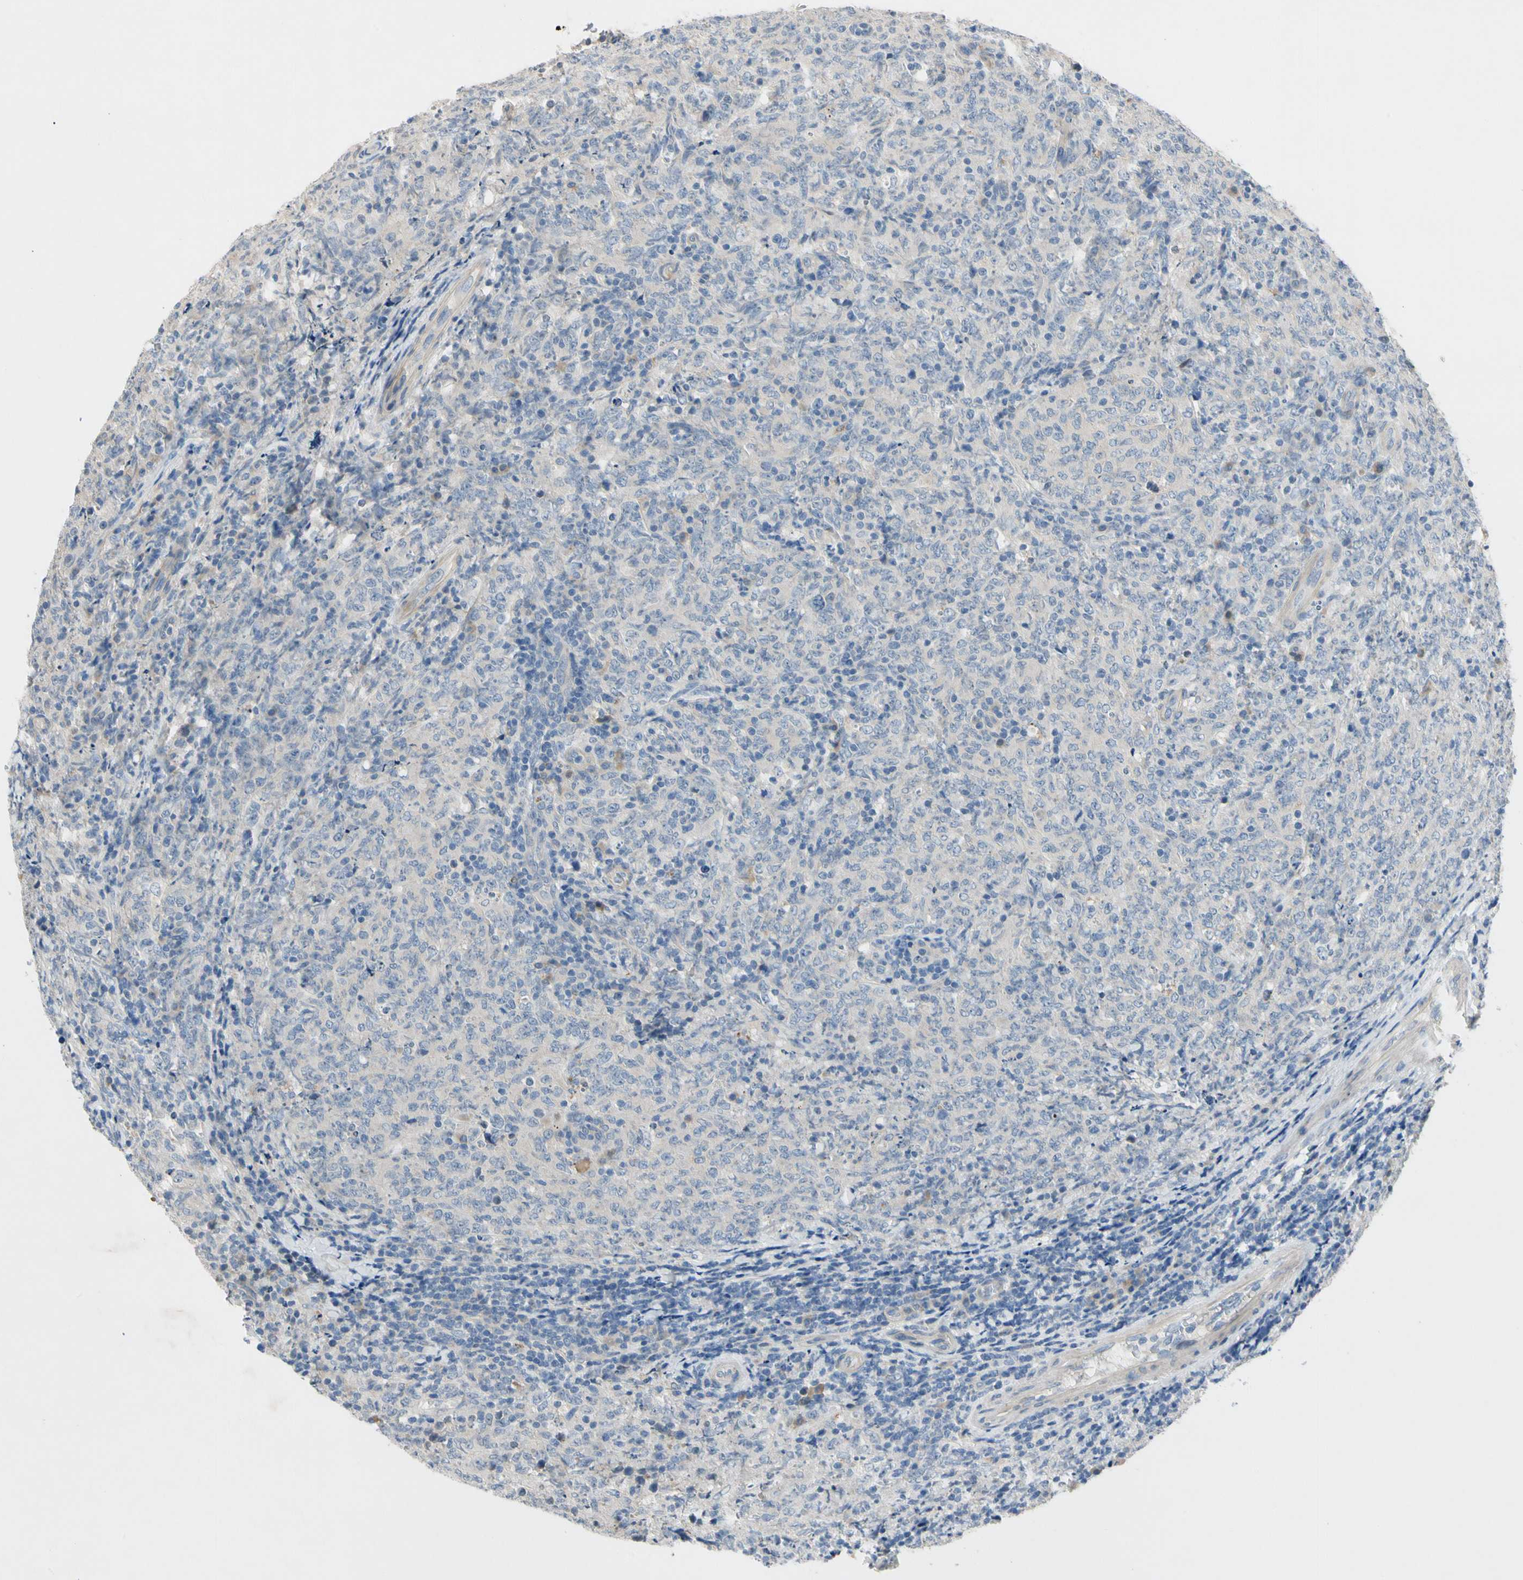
{"staining": {"intensity": "negative", "quantity": "none", "location": "none"}, "tissue": "lymphoma", "cell_type": "Tumor cells", "image_type": "cancer", "snomed": [{"axis": "morphology", "description": "Malignant lymphoma, non-Hodgkin's type, High grade"}, {"axis": "topography", "description": "Tonsil"}], "caption": "The photomicrograph exhibits no staining of tumor cells in lymphoma.", "gene": "GAS6", "patient": {"sex": "female", "age": 36}}